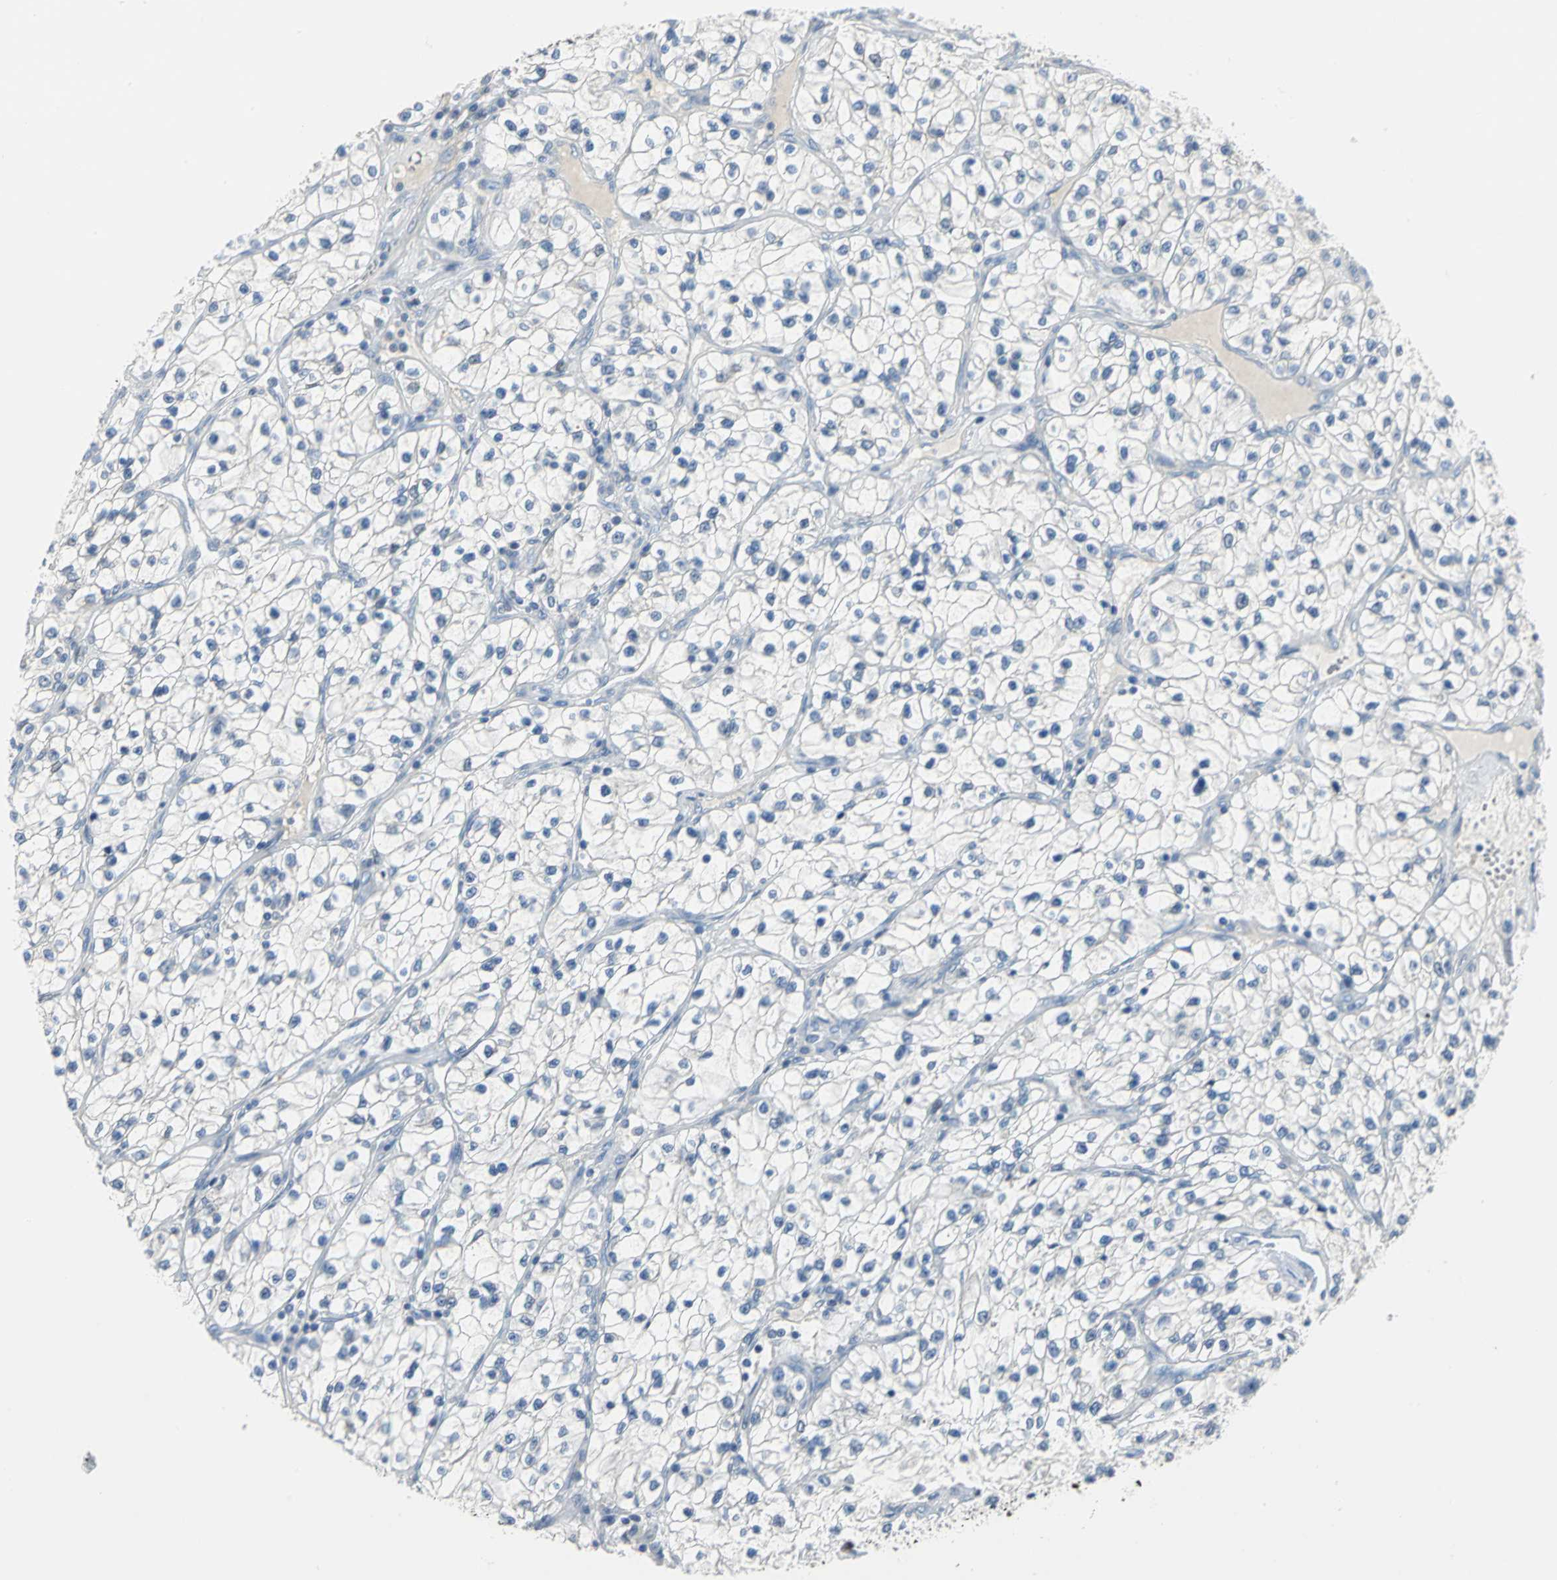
{"staining": {"intensity": "moderate", "quantity": "<25%", "location": "nuclear"}, "tissue": "renal cancer", "cell_type": "Tumor cells", "image_type": "cancer", "snomed": [{"axis": "morphology", "description": "Adenocarcinoma, NOS"}, {"axis": "topography", "description": "Kidney"}], "caption": "Brown immunohistochemical staining in human adenocarcinoma (renal) reveals moderate nuclear positivity in about <25% of tumor cells.", "gene": "MCM4", "patient": {"sex": "female", "age": 57}}